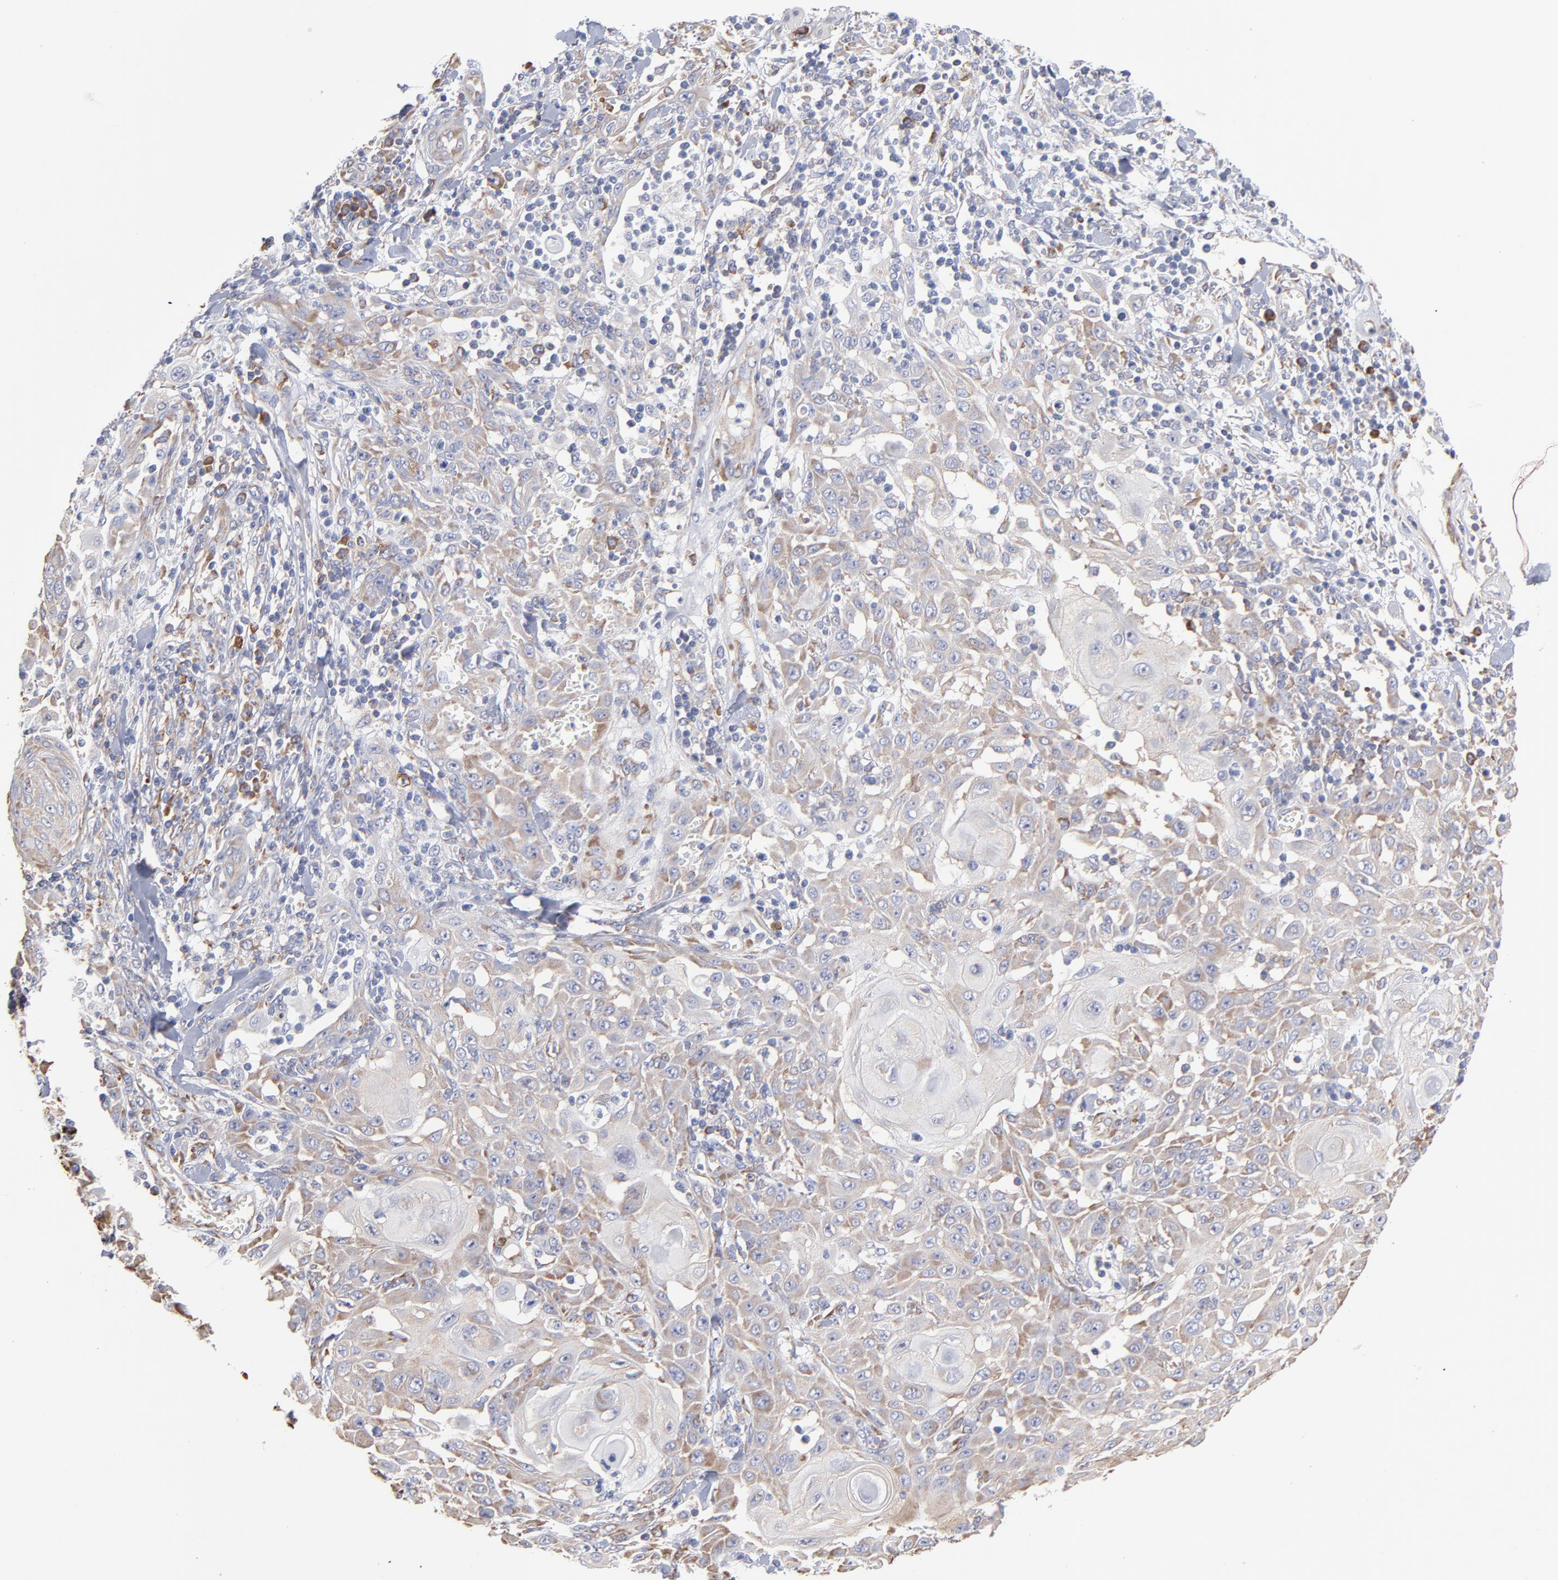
{"staining": {"intensity": "weak", "quantity": ">75%", "location": "cytoplasmic/membranous"}, "tissue": "skin cancer", "cell_type": "Tumor cells", "image_type": "cancer", "snomed": [{"axis": "morphology", "description": "Squamous cell carcinoma, NOS"}, {"axis": "topography", "description": "Skin"}], "caption": "Brown immunohistochemical staining in human skin squamous cell carcinoma exhibits weak cytoplasmic/membranous positivity in approximately >75% of tumor cells. (DAB (3,3'-diaminobenzidine) IHC with brightfield microscopy, high magnification).", "gene": "RPL3", "patient": {"sex": "male", "age": 24}}